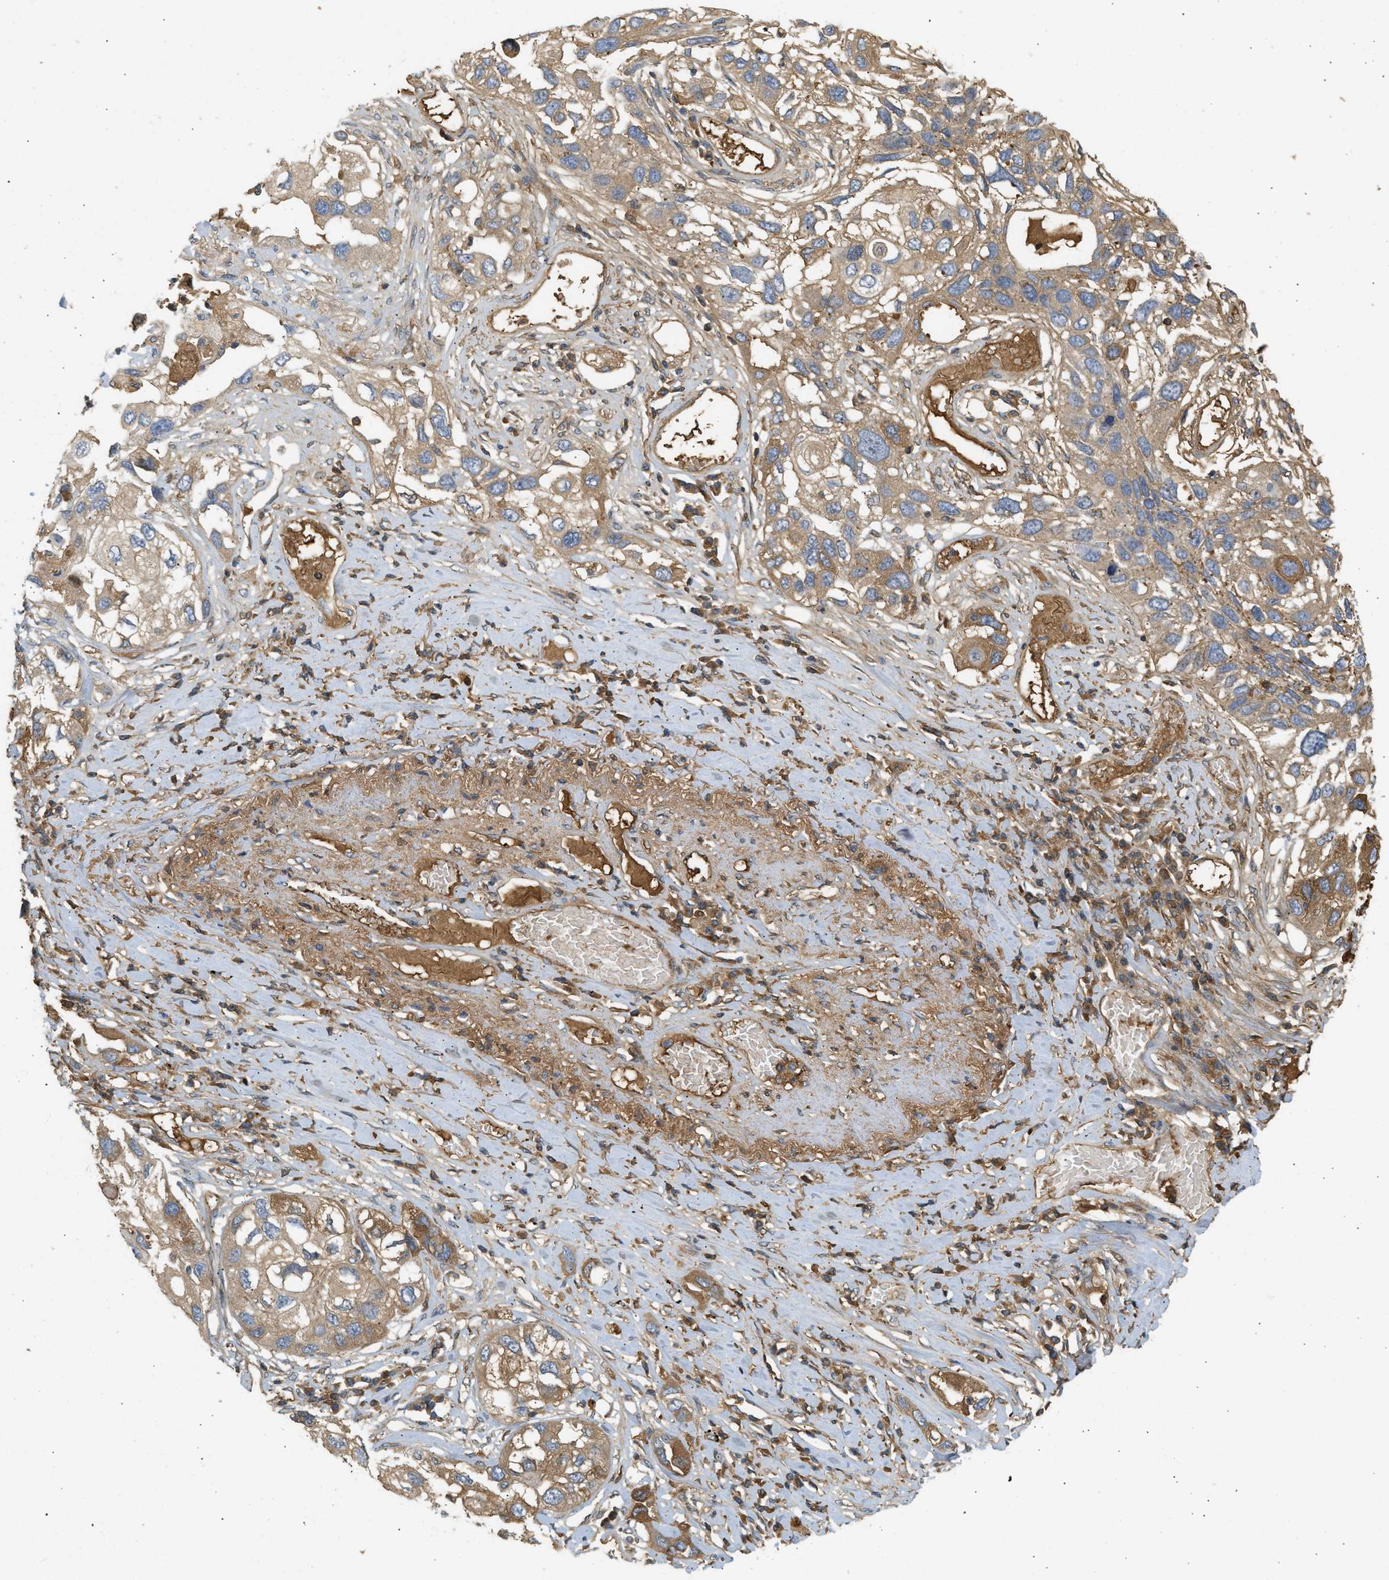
{"staining": {"intensity": "weak", "quantity": ">75%", "location": "cytoplasmic/membranous"}, "tissue": "lung cancer", "cell_type": "Tumor cells", "image_type": "cancer", "snomed": [{"axis": "morphology", "description": "Squamous cell carcinoma, NOS"}, {"axis": "topography", "description": "Lung"}], "caption": "Protein expression analysis of human lung cancer reveals weak cytoplasmic/membranous positivity in approximately >75% of tumor cells.", "gene": "F8", "patient": {"sex": "male", "age": 71}}